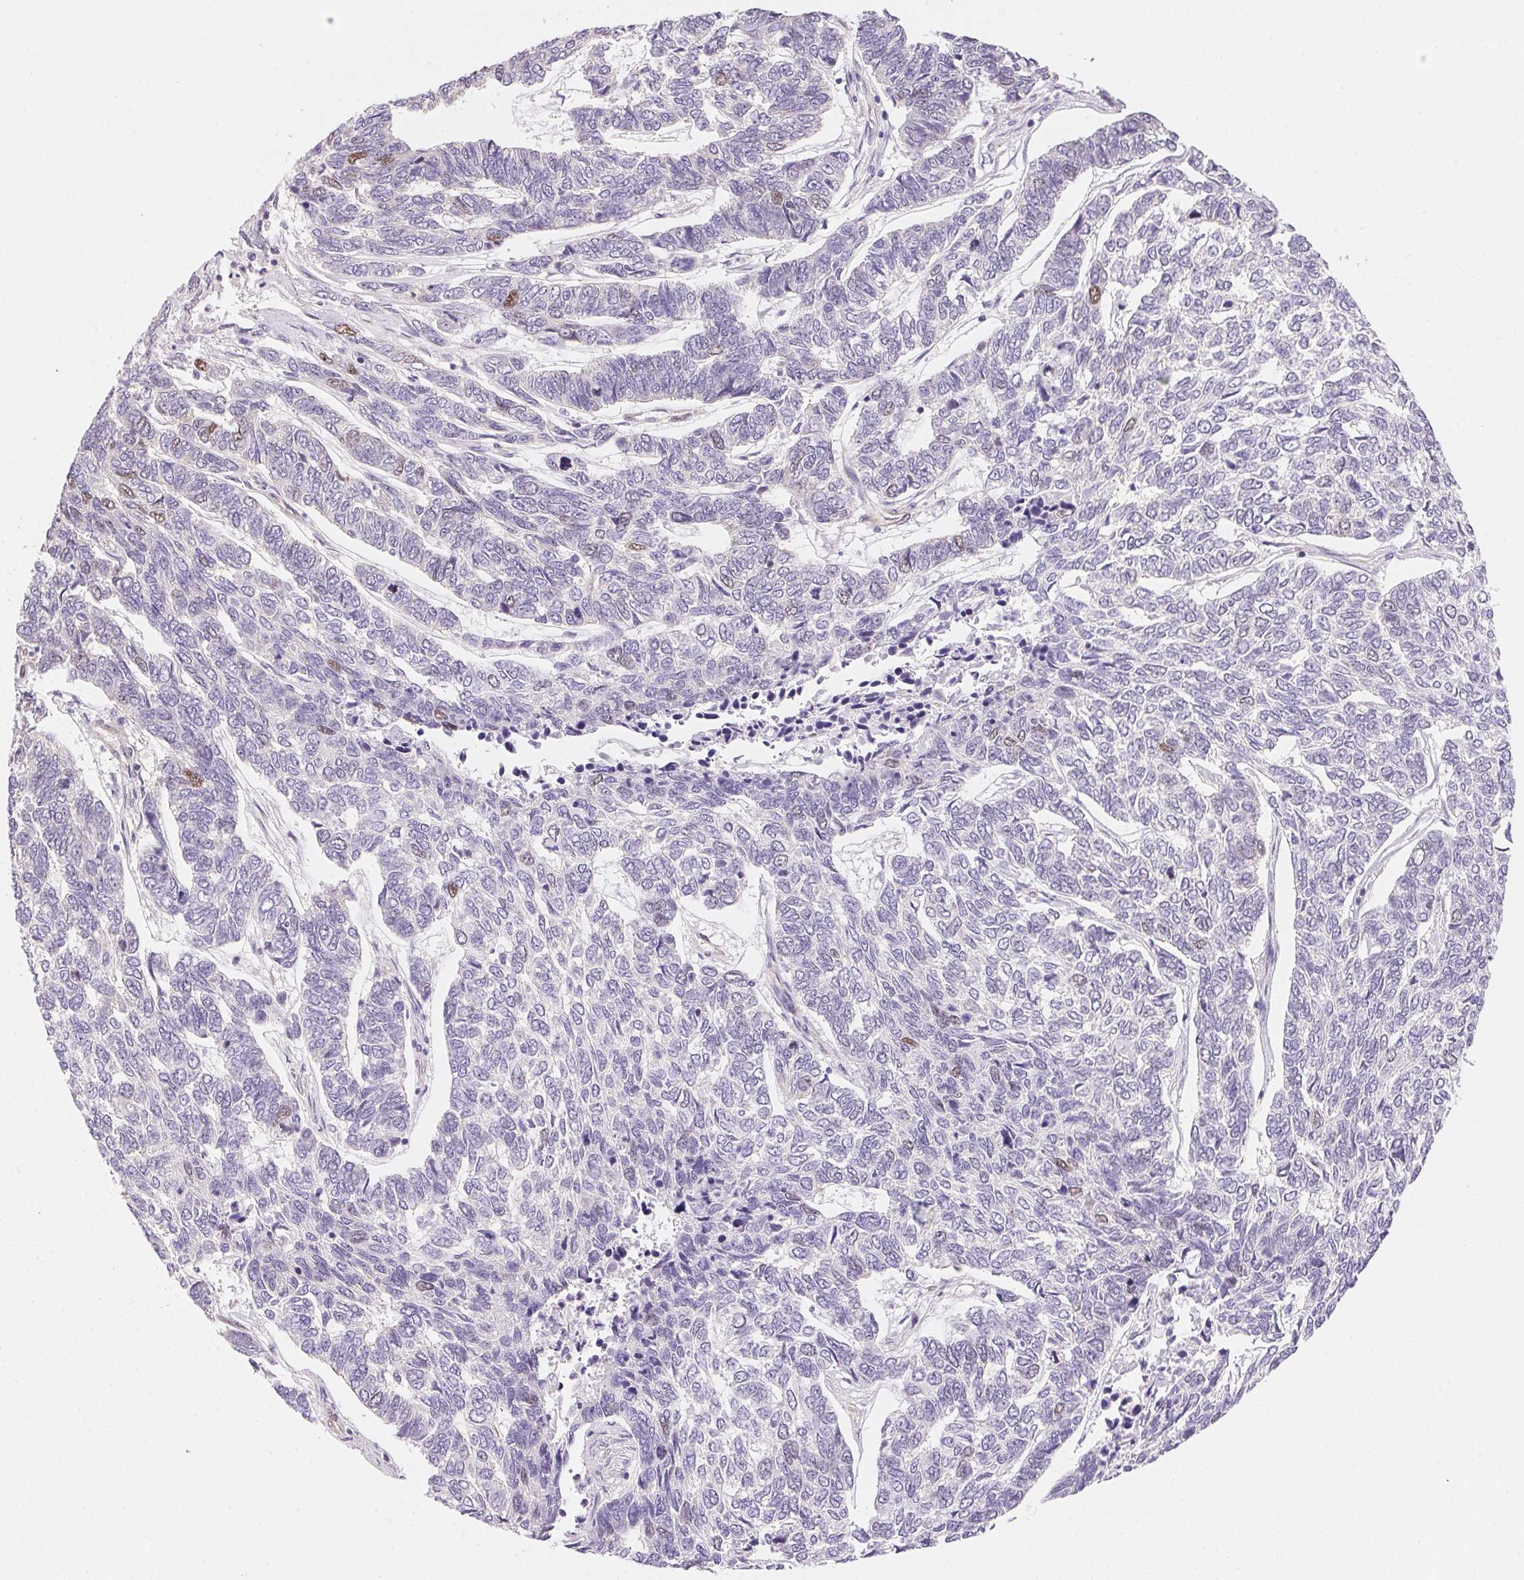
{"staining": {"intensity": "negative", "quantity": "none", "location": "none"}, "tissue": "skin cancer", "cell_type": "Tumor cells", "image_type": "cancer", "snomed": [{"axis": "morphology", "description": "Basal cell carcinoma"}, {"axis": "topography", "description": "Skin"}], "caption": "The histopathology image shows no staining of tumor cells in basal cell carcinoma (skin).", "gene": "SMTN", "patient": {"sex": "female", "age": 65}}